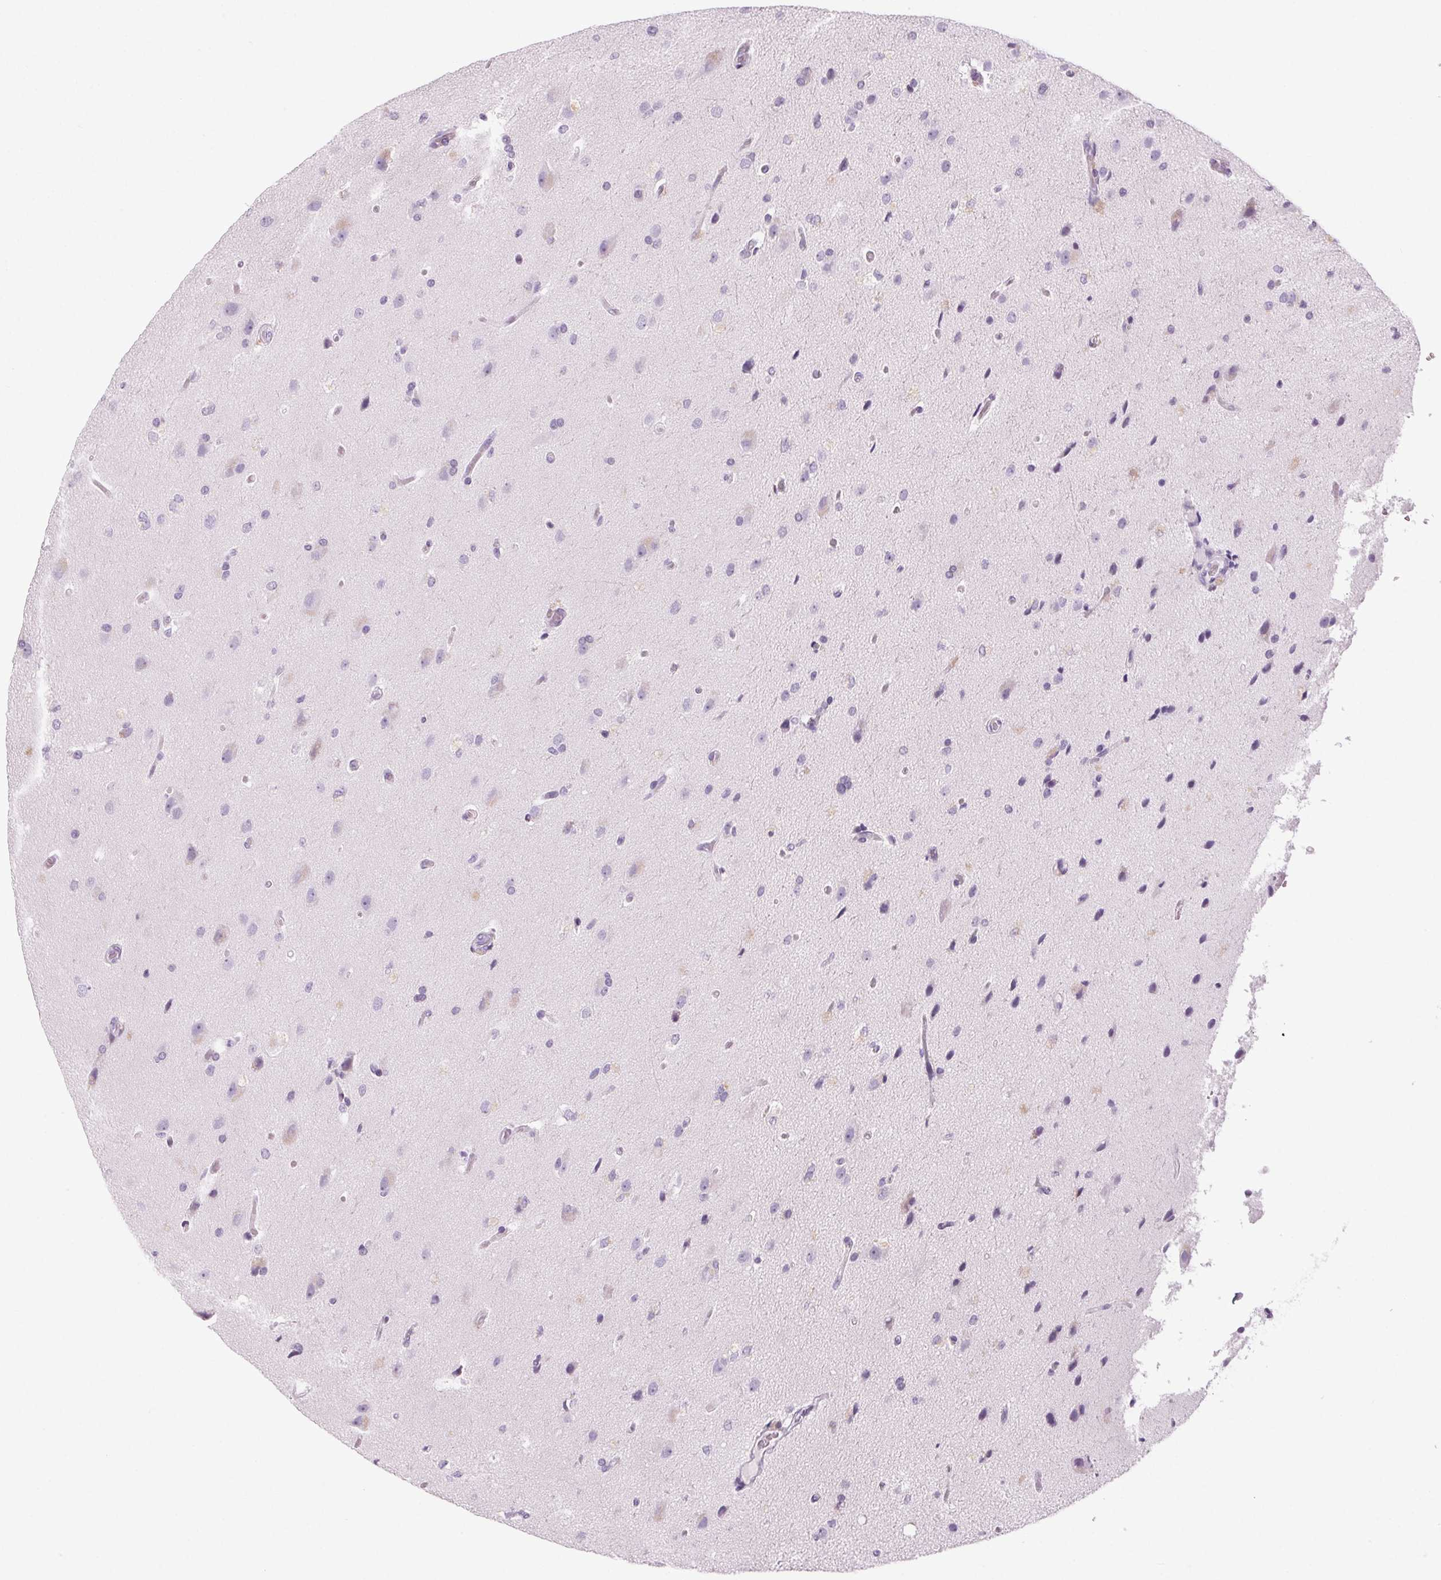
{"staining": {"intensity": "negative", "quantity": "none", "location": "none"}, "tissue": "glioma", "cell_type": "Tumor cells", "image_type": "cancer", "snomed": [{"axis": "morphology", "description": "Glioma, malignant, High grade"}, {"axis": "topography", "description": "Brain"}], "caption": "Photomicrograph shows no significant protein expression in tumor cells of malignant high-grade glioma. (Immunohistochemistry (ihc), brightfield microscopy, high magnification).", "gene": "LRP2", "patient": {"sex": "male", "age": 68}}